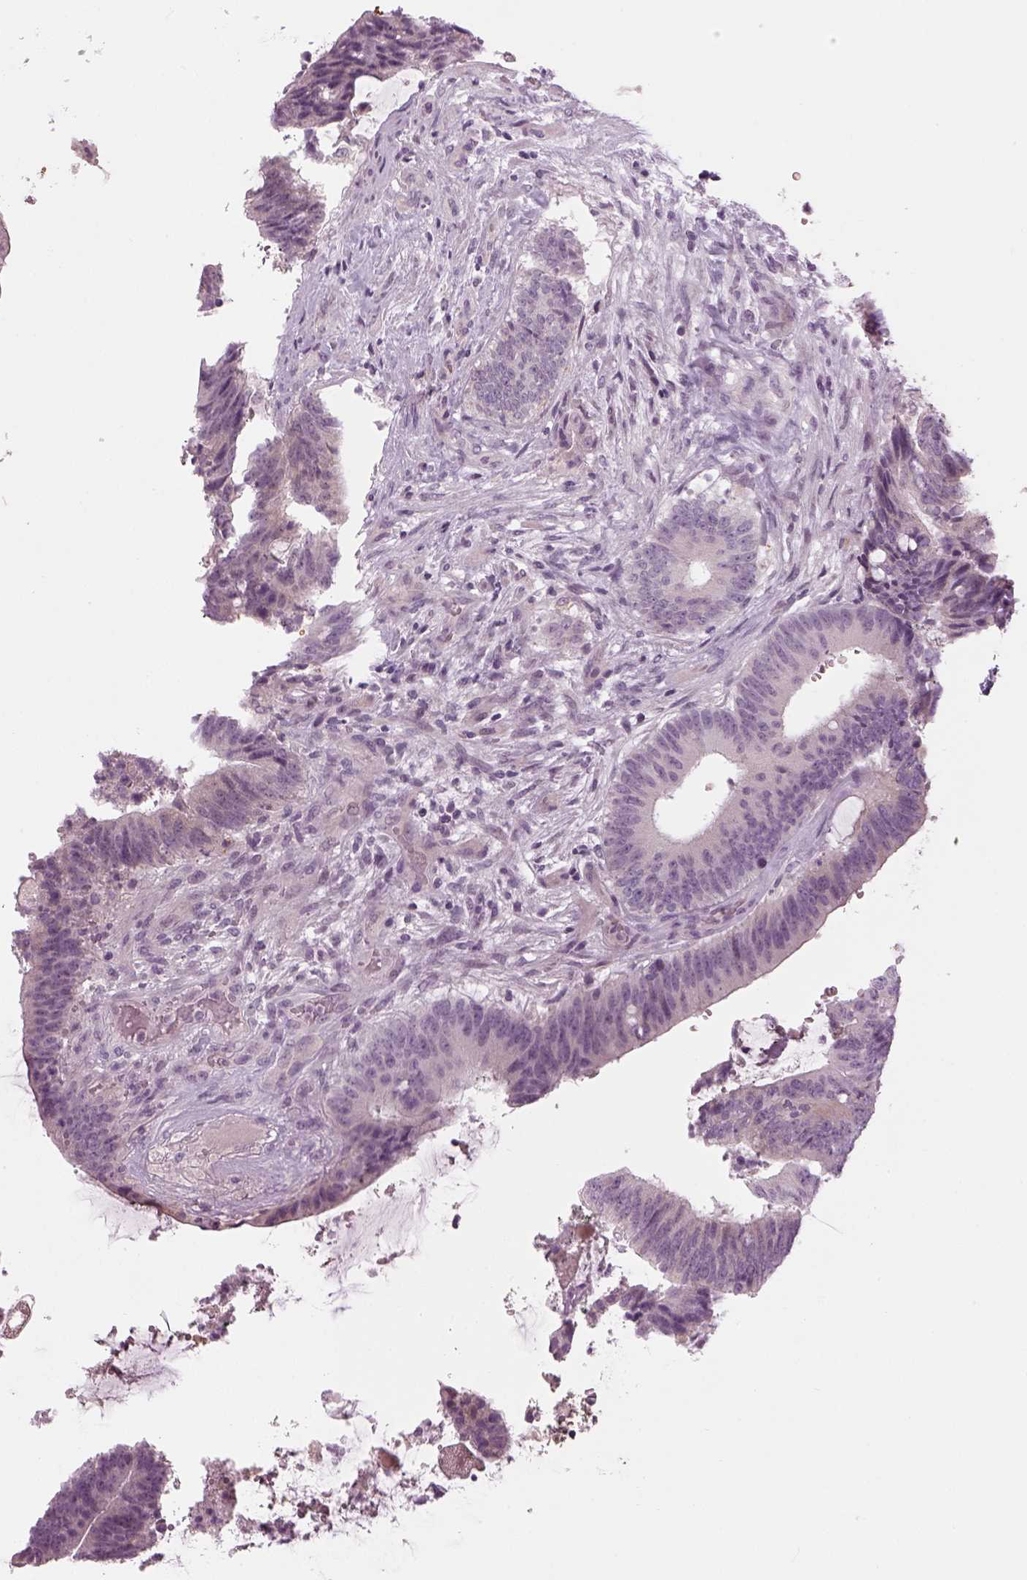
{"staining": {"intensity": "negative", "quantity": "none", "location": "none"}, "tissue": "colorectal cancer", "cell_type": "Tumor cells", "image_type": "cancer", "snomed": [{"axis": "morphology", "description": "Adenocarcinoma, NOS"}, {"axis": "topography", "description": "Colon"}], "caption": "Immunohistochemical staining of human colorectal adenocarcinoma displays no significant positivity in tumor cells.", "gene": "LRRIQ3", "patient": {"sex": "female", "age": 43}}